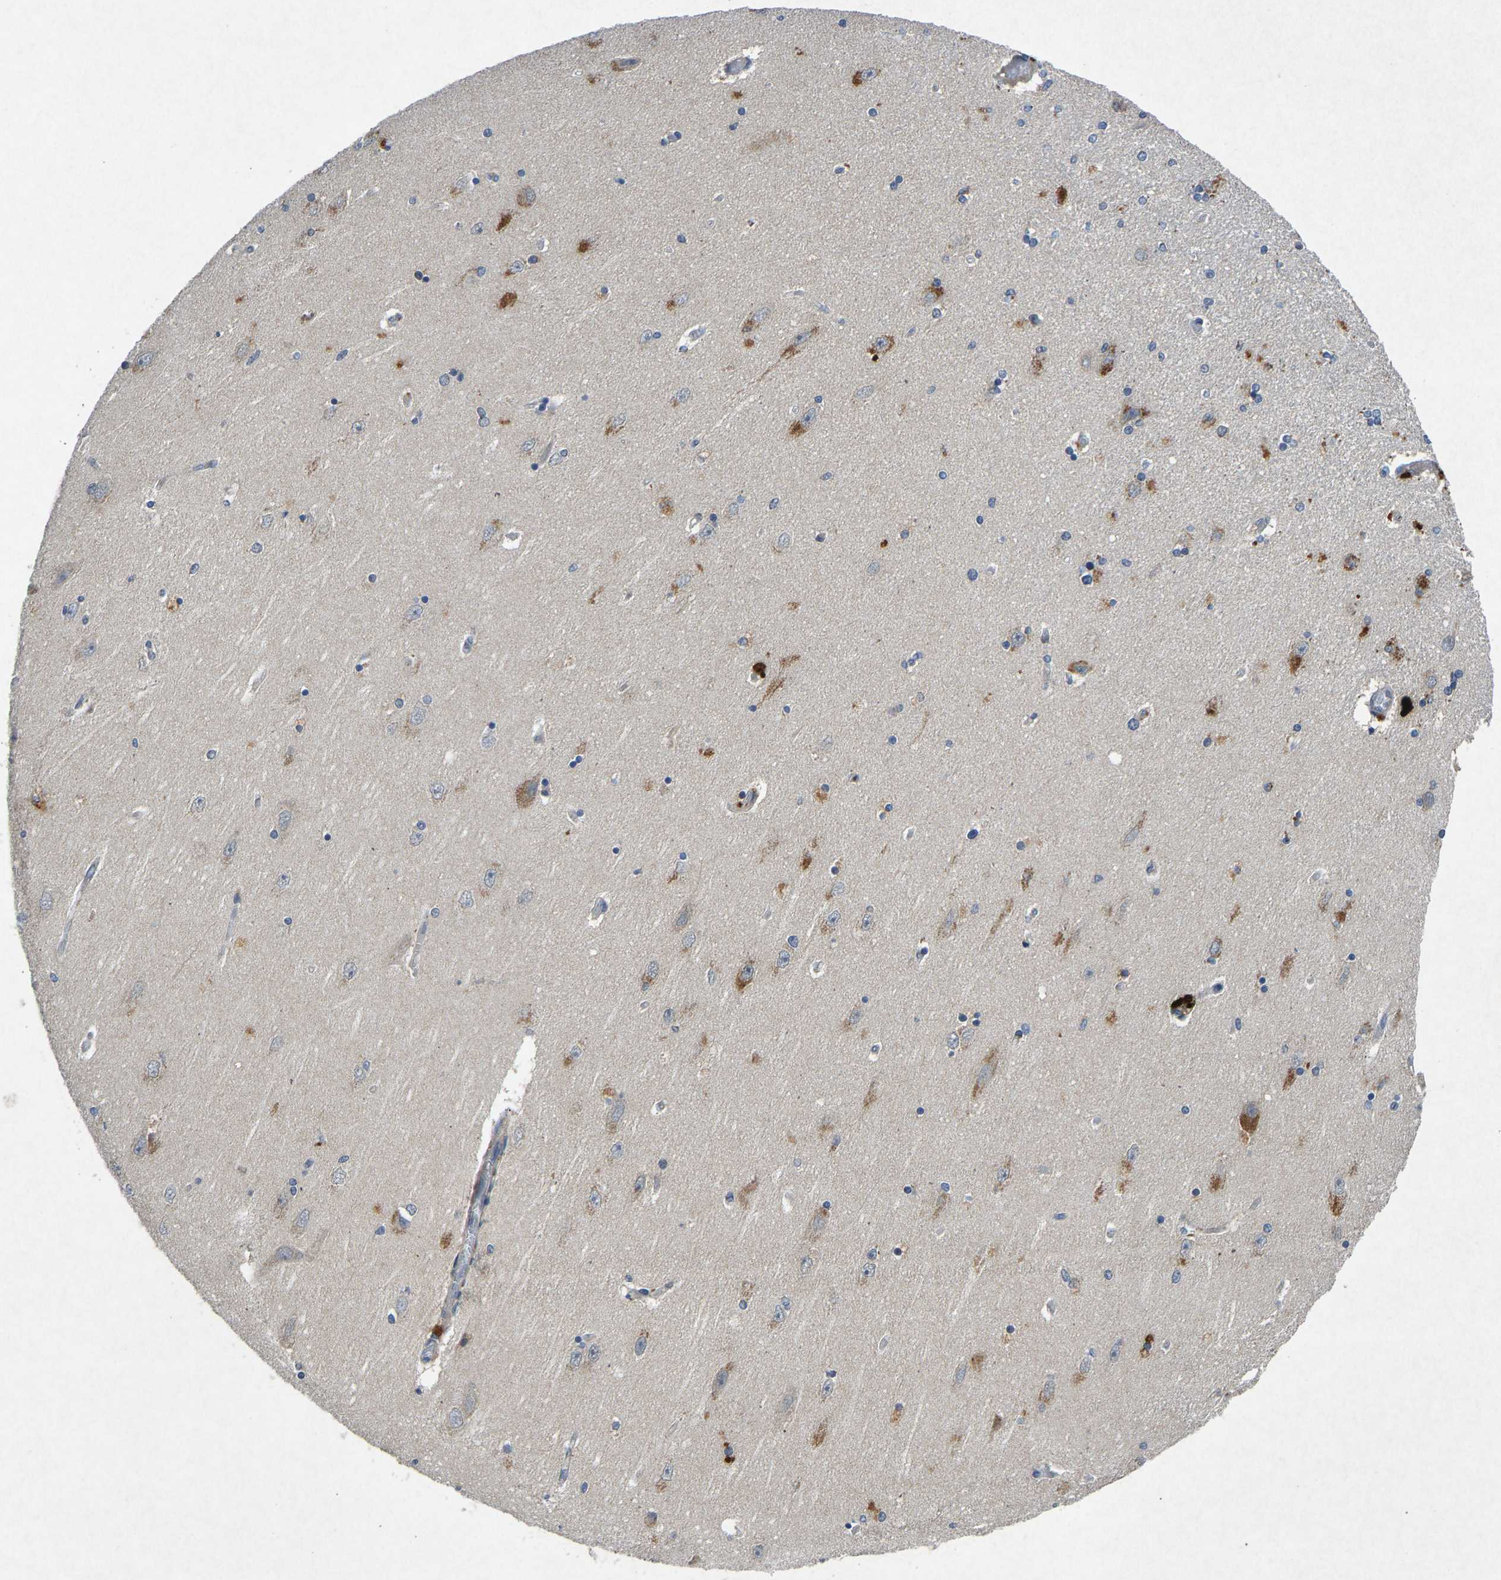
{"staining": {"intensity": "moderate", "quantity": "<25%", "location": "cytoplasmic/membranous"}, "tissue": "hippocampus", "cell_type": "Glial cells", "image_type": "normal", "snomed": [{"axis": "morphology", "description": "Normal tissue, NOS"}, {"axis": "topography", "description": "Hippocampus"}], "caption": "The photomicrograph shows staining of unremarkable hippocampus, revealing moderate cytoplasmic/membranous protein staining (brown color) within glial cells.", "gene": "PDE7A", "patient": {"sex": "female", "age": 54}}